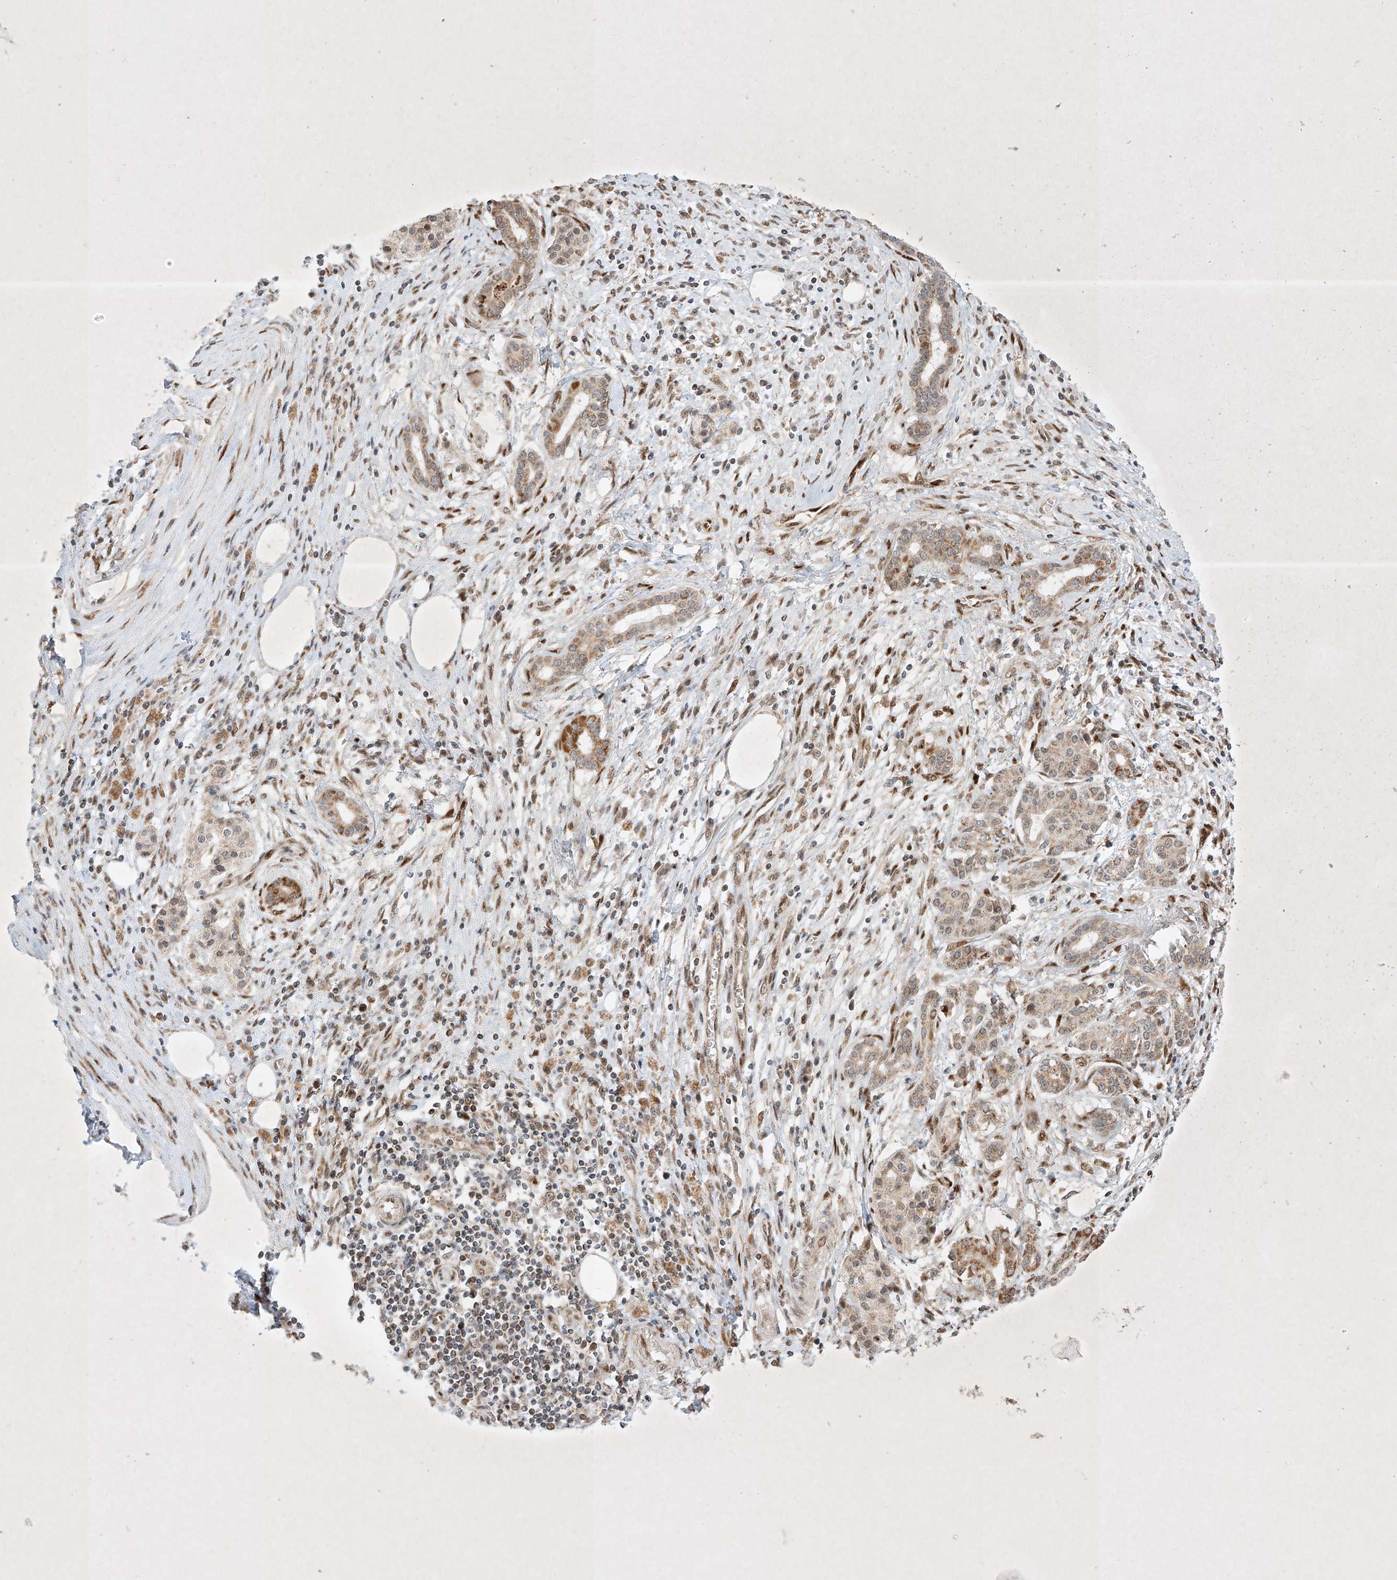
{"staining": {"intensity": "weak", "quantity": ">75%", "location": "cytoplasmic/membranous"}, "tissue": "pancreatic cancer", "cell_type": "Tumor cells", "image_type": "cancer", "snomed": [{"axis": "morphology", "description": "Adenocarcinoma, NOS"}, {"axis": "topography", "description": "Pancreas"}], "caption": "Immunohistochemical staining of pancreatic cancer exhibits weak cytoplasmic/membranous protein expression in about >75% of tumor cells.", "gene": "EPG5", "patient": {"sex": "female", "age": 73}}